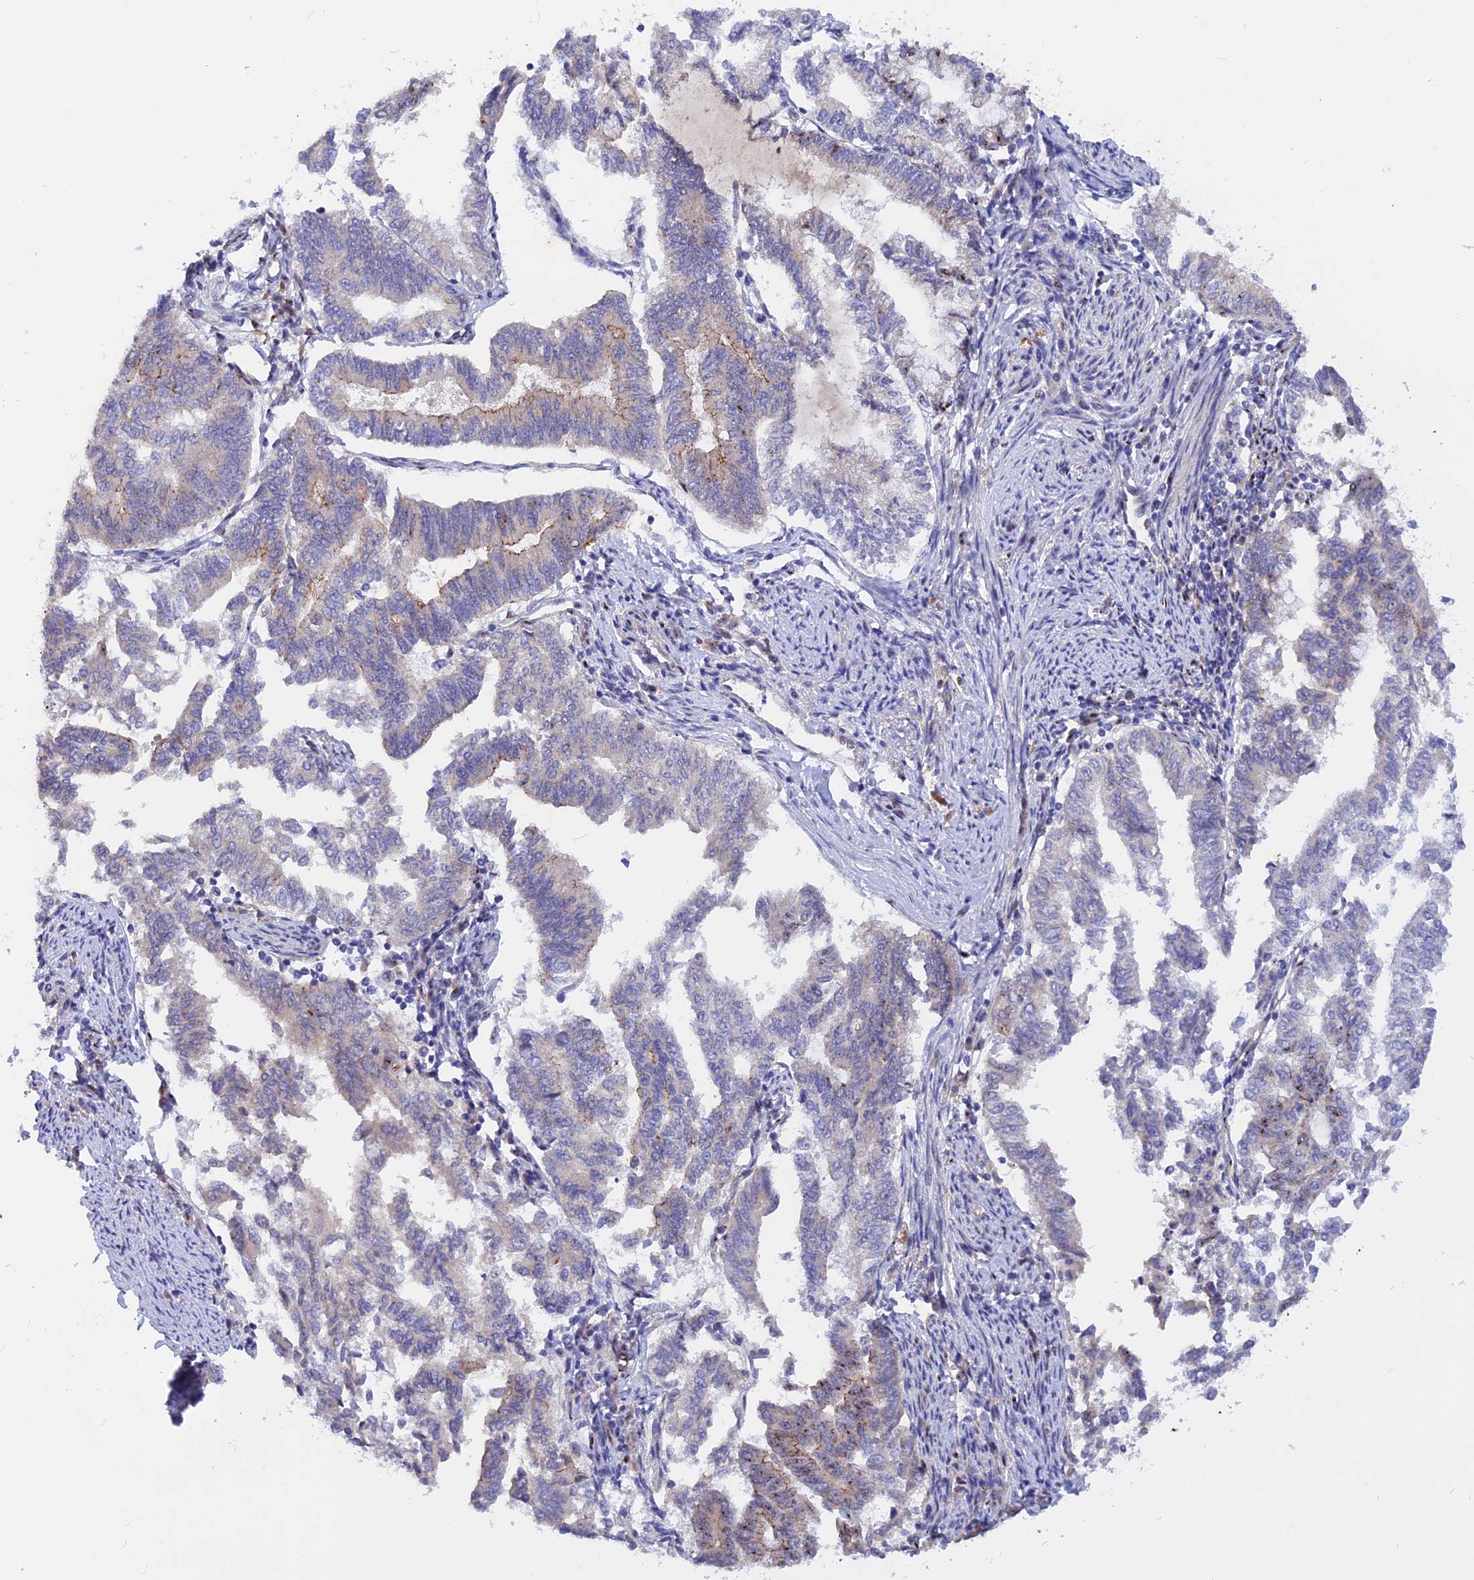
{"staining": {"intensity": "moderate", "quantity": "<25%", "location": "cytoplasmic/membranous,nuclear"}, "tissue": "endometrial cancer", "cell_type": "Tumor cells", "image_type": "cancer", "snomed": [{"axis": "morphology", "description": "Adenocarcinoma, NOS"}, {"axis": "topography", "description": "Endometrium"}], "caption": "High-magnification brightfield microscopy of endometrial cancer stained with DAB (brown) and counterstained with hematoxylin (blue). tumor cells exhibit moderate cytoplasmic/membranous and nuclear positivity is seen in approximately<25% of cells.", "gene": "GK5", "patient": {"sex": "female", "age": 79}}